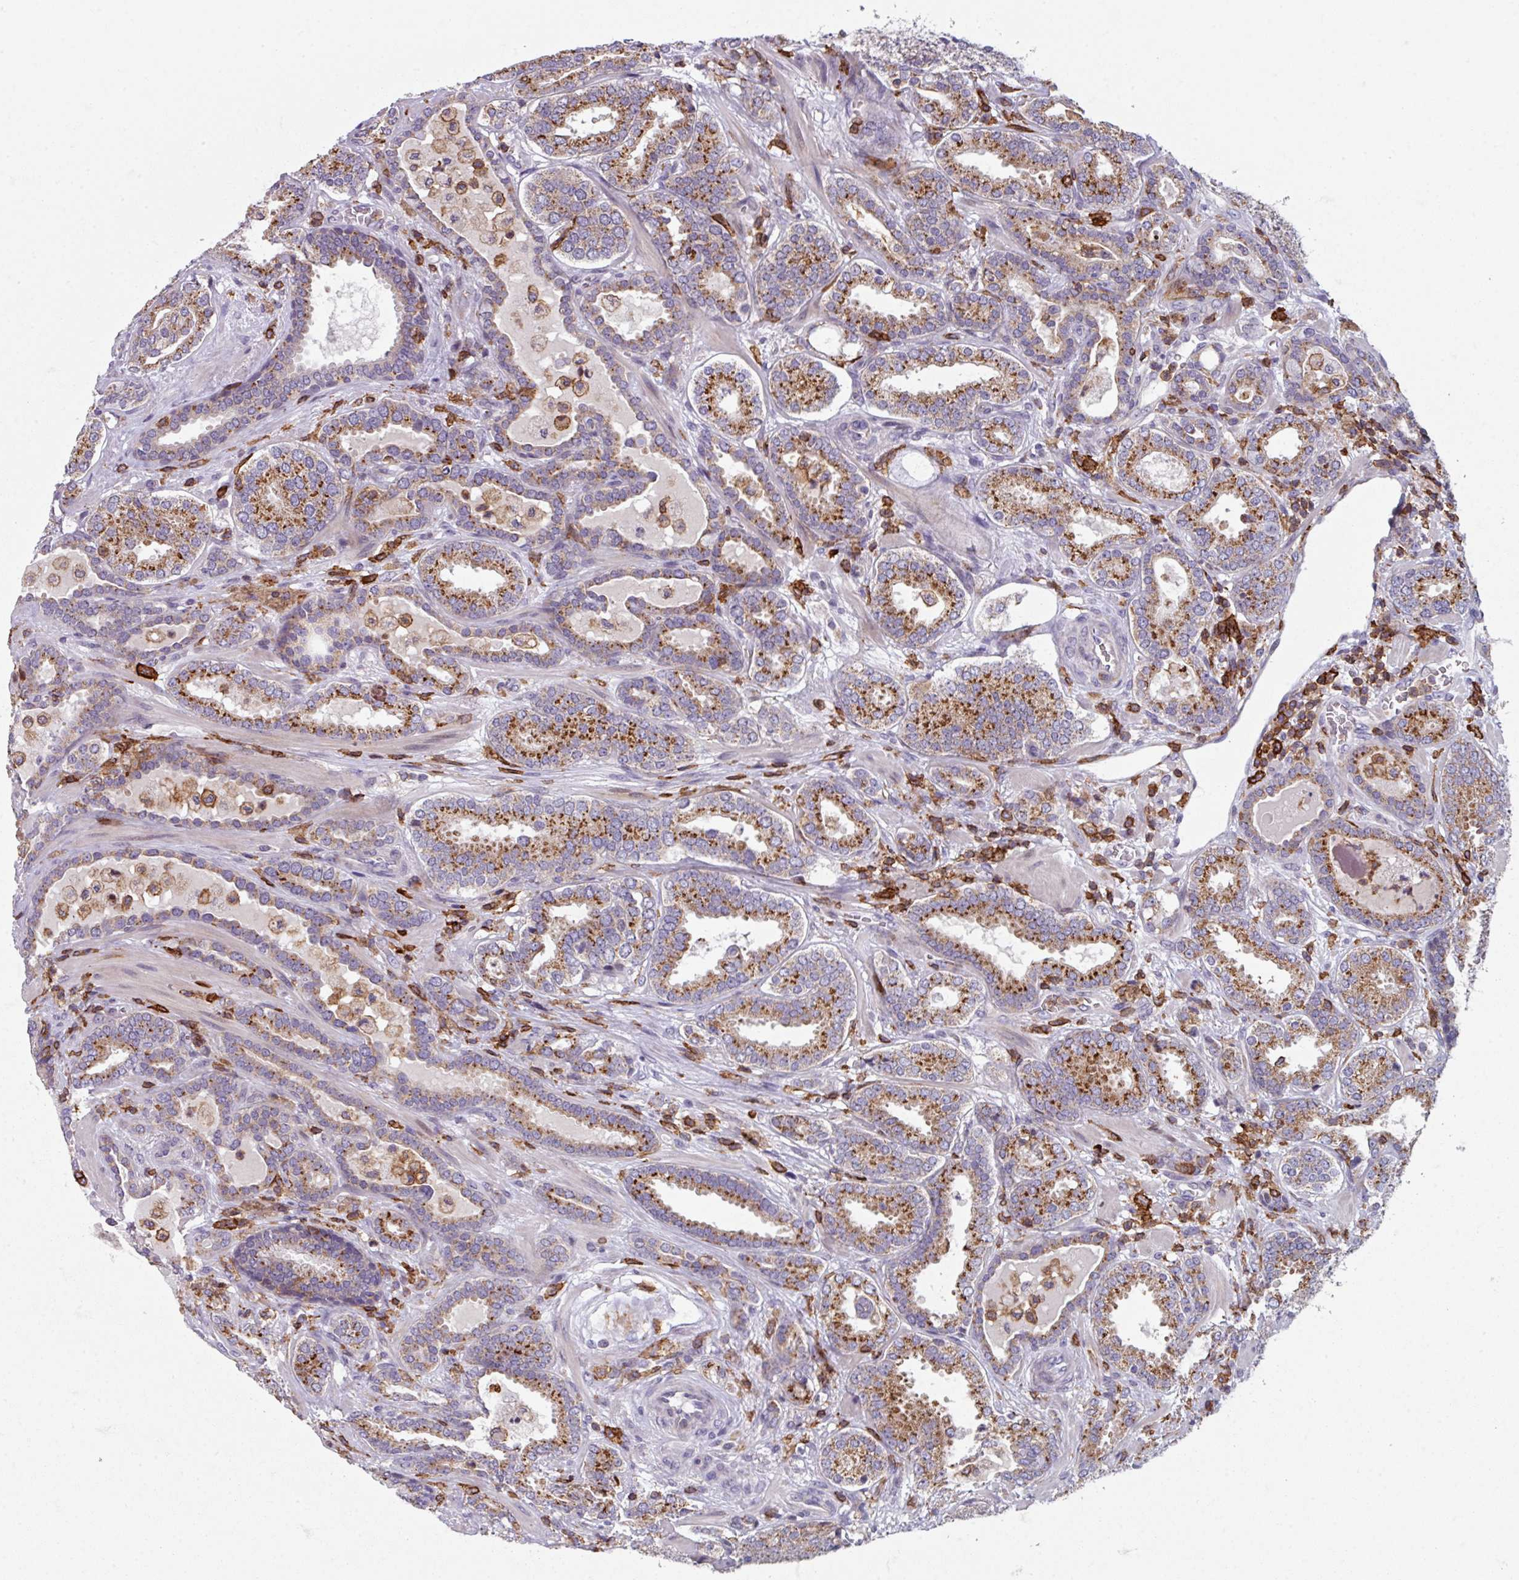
{"staining": {"intensity": "moderate", "quantity": ">75%", "location": "cytoplasmic/membranous"}, "tissue": "prostate cancer", "cell_type": "Tumor cells", "image_type": "cancer", "snomed": [{"axis": "morphology", "description": "Adenocarcinoma, High grade"}, {"axis": "topography", "description": "Prostate"}], "caption": "Tumor cells exhibit moderate cytoplasmic/membranous positivity in about >75% of cells in prostate cancer (high-grade adenocarcinoma).", "gene": "NEDD9", "patient": {"sex": "male", "age": 65}}